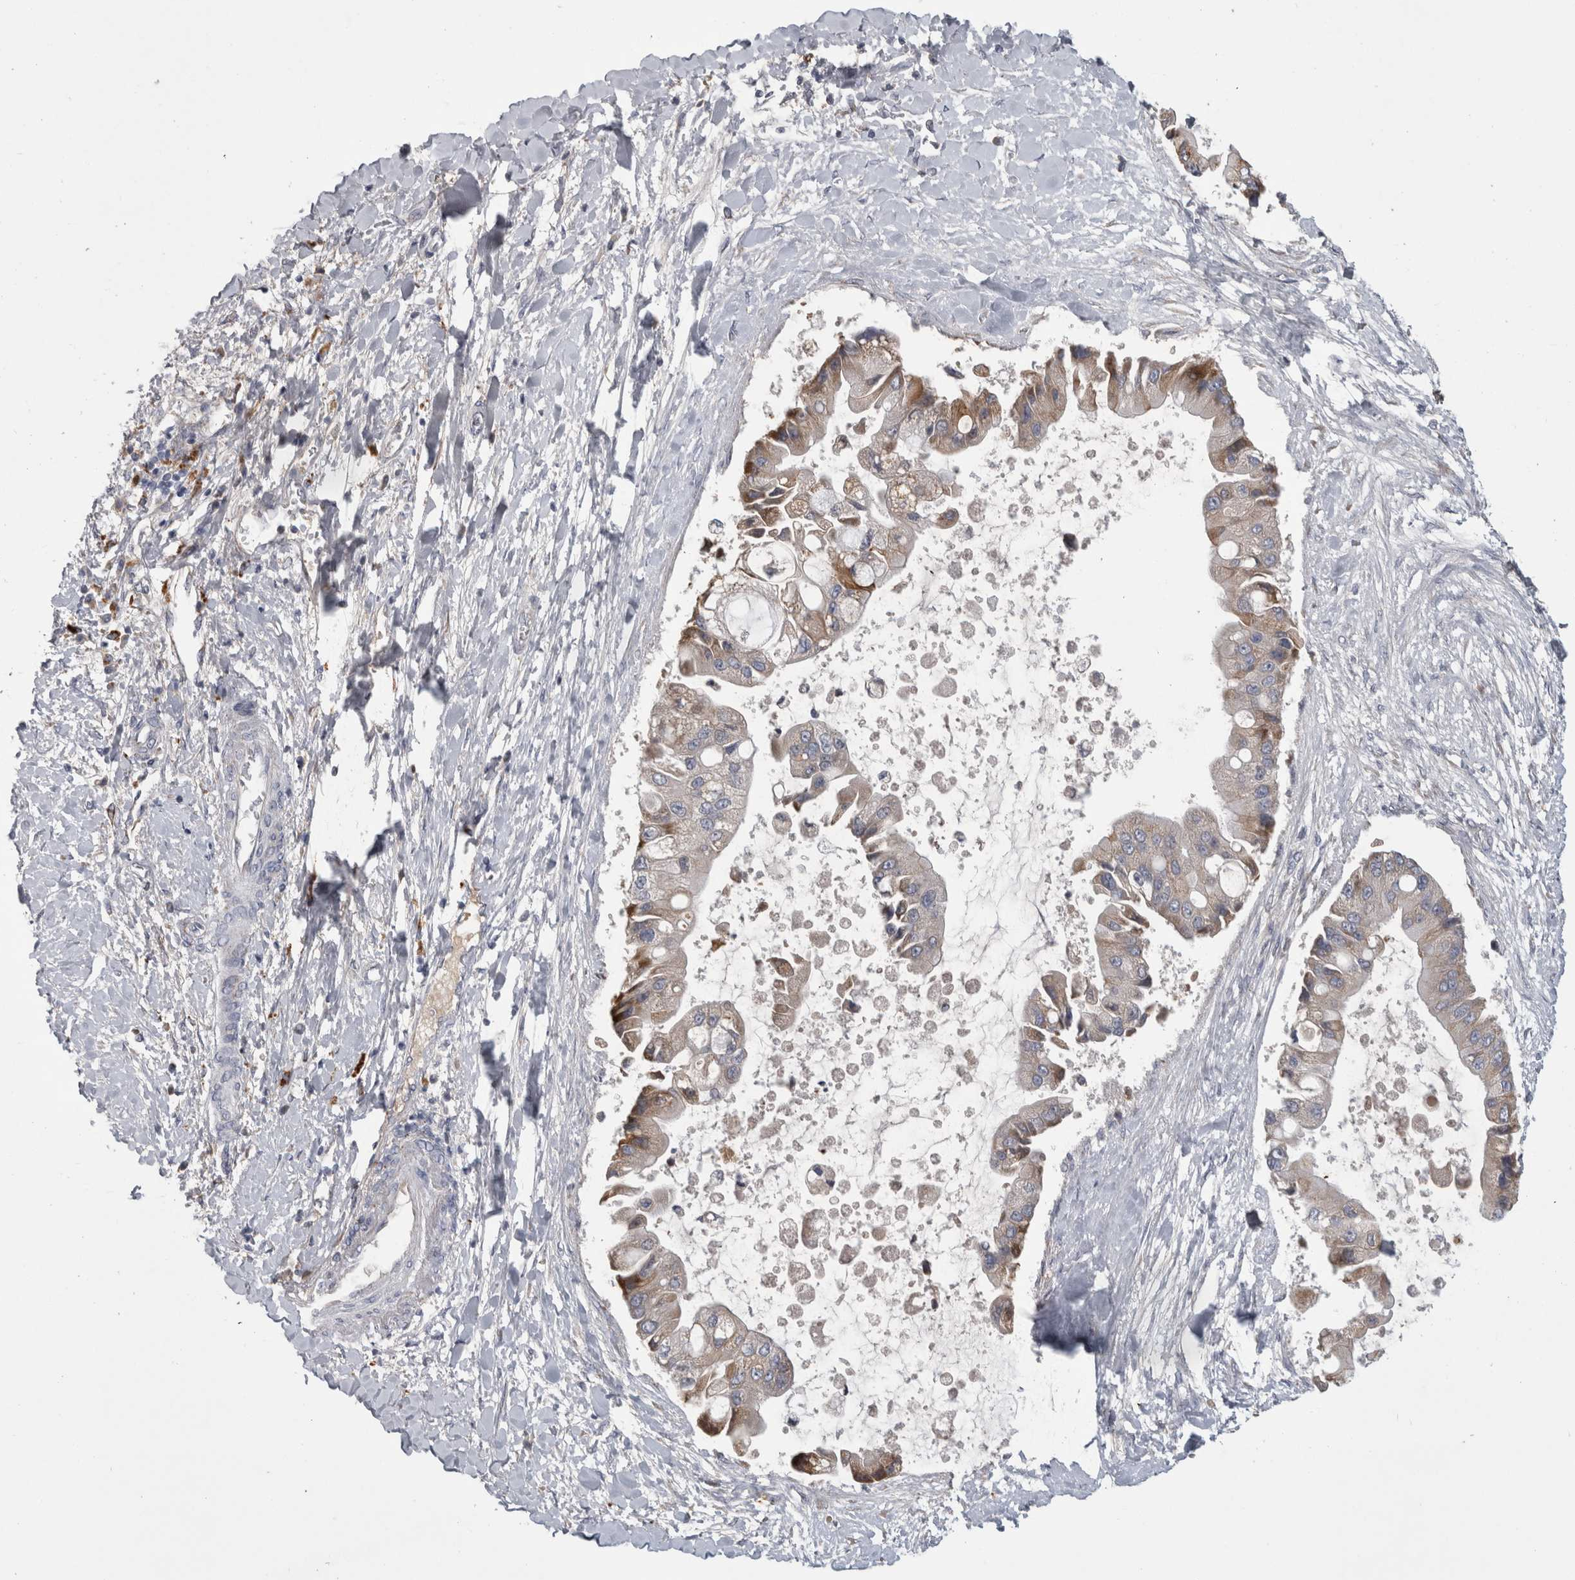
{"staining": {"intensity": "moderate", "quantity": ">75%", "location": "cytoplasmic/membranous"}, "tissue": "liver cancer", "cell_type": "Tumor cells", "image_type": "cancer", "snomed": [{"axis": "morphology", "description": "Cholangiocarcinoma"}, {"axis": "topography", "description": "Liver"}], "caption": "Human liver cholangiocarcinoma stained with a protein marker demonstrates moderate staining in tumor cells.", "gene": "ATXN2", "patient": {"sex": "male", "age": 50}}